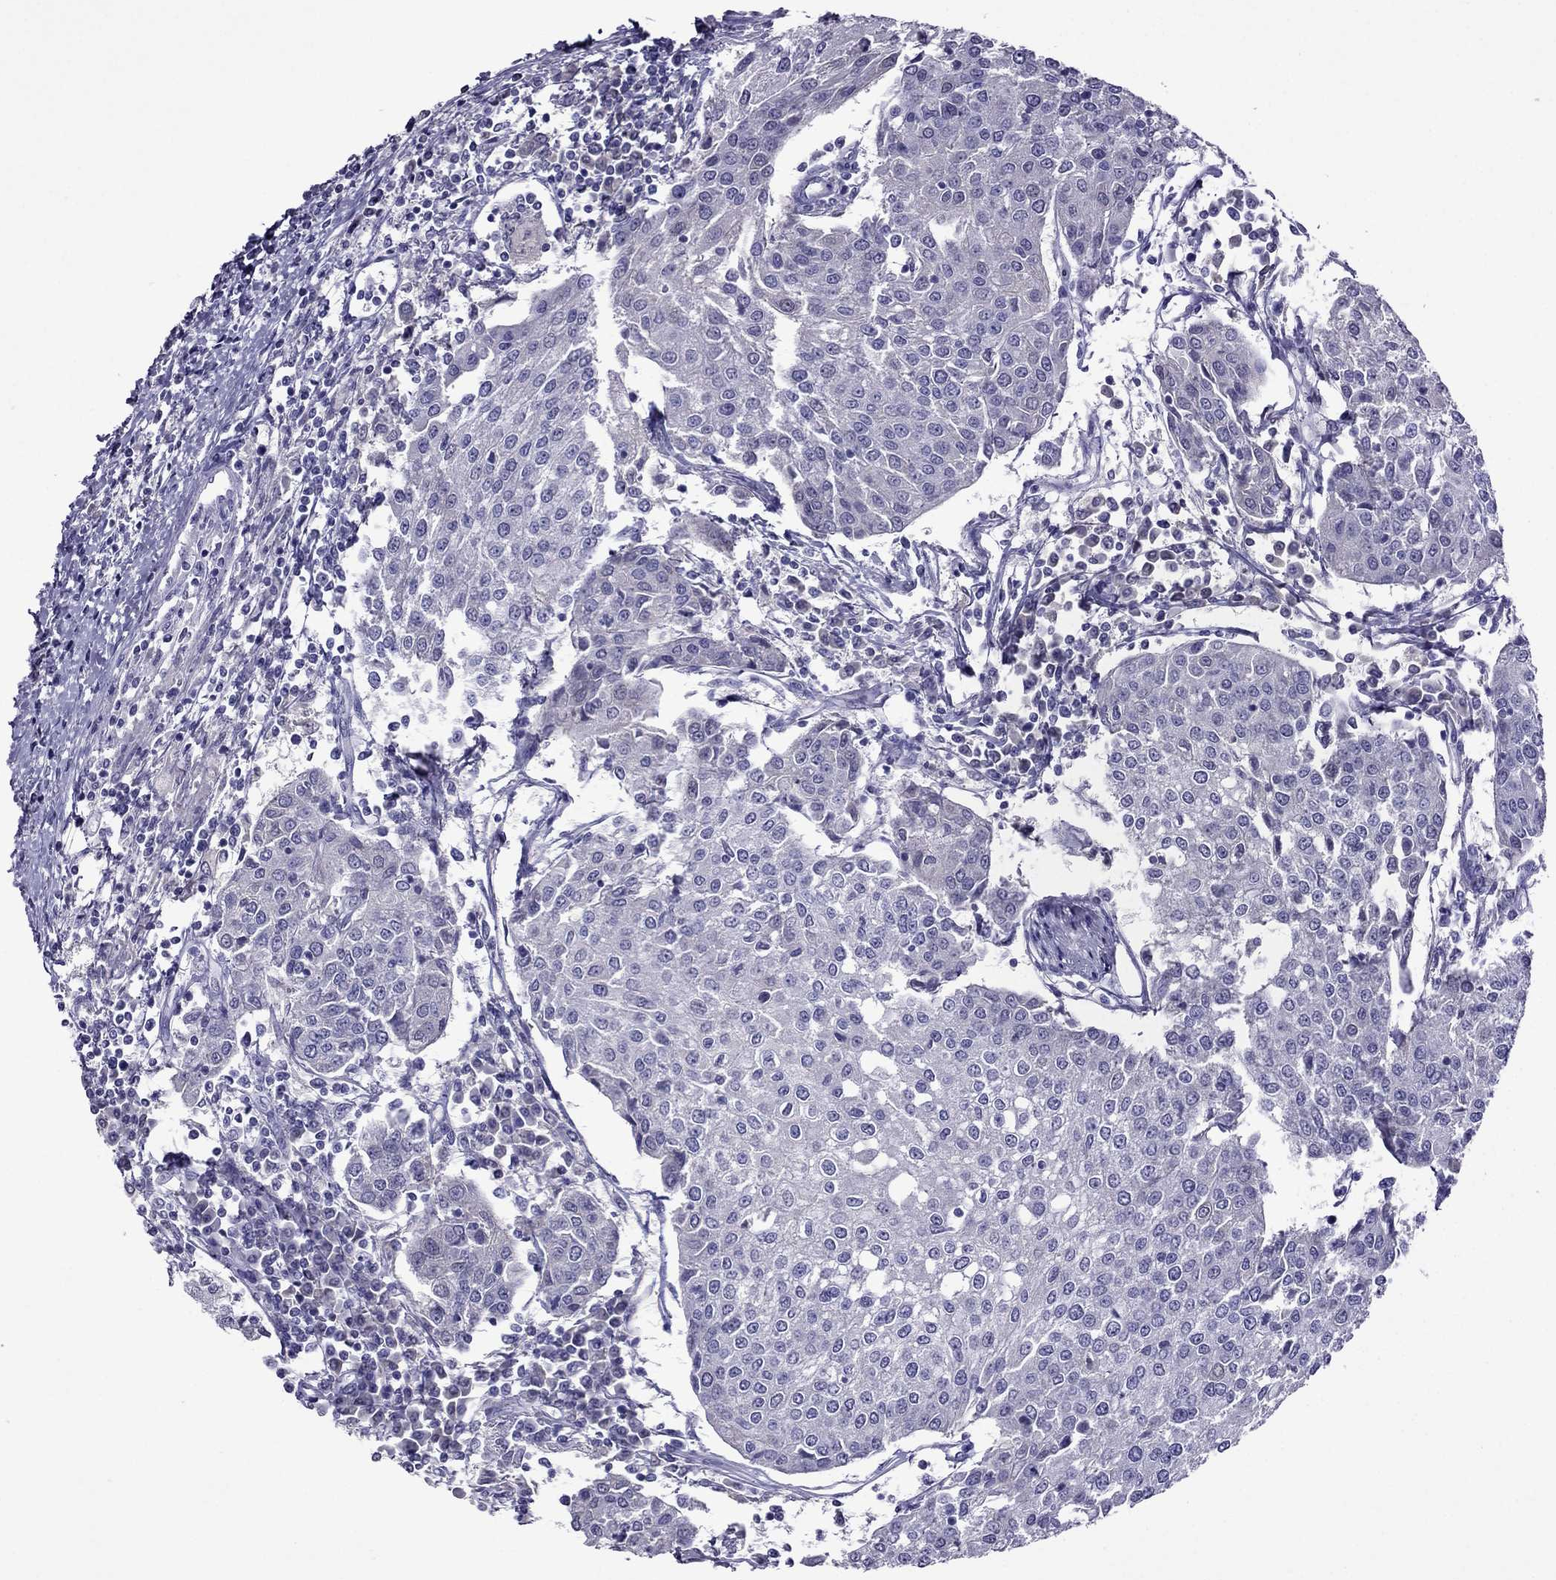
{"staining": {"intensity": "negative", "quantity": "none", "location": "none"}, "tissue": "urothelial cancer", "cell_type": "Tumor cells", "image_type": "cancer", "snomed": [{"axis": "morphology", "description": "Urothelial carcinoma, High grade"}, {"axis": "topography", "description": "Urinary bladder"}], "caption": "High magnification brightfield microscopy of urothelial carcinoma (high-grade) stained with DAB (3,3'-diaminobenzidine) (brown) and counterstained with hematoxylin (blue): tumor cells show no significant positivity.", "gene": "SPTBN4", "patient": {"sex": "female", "age": 85}}